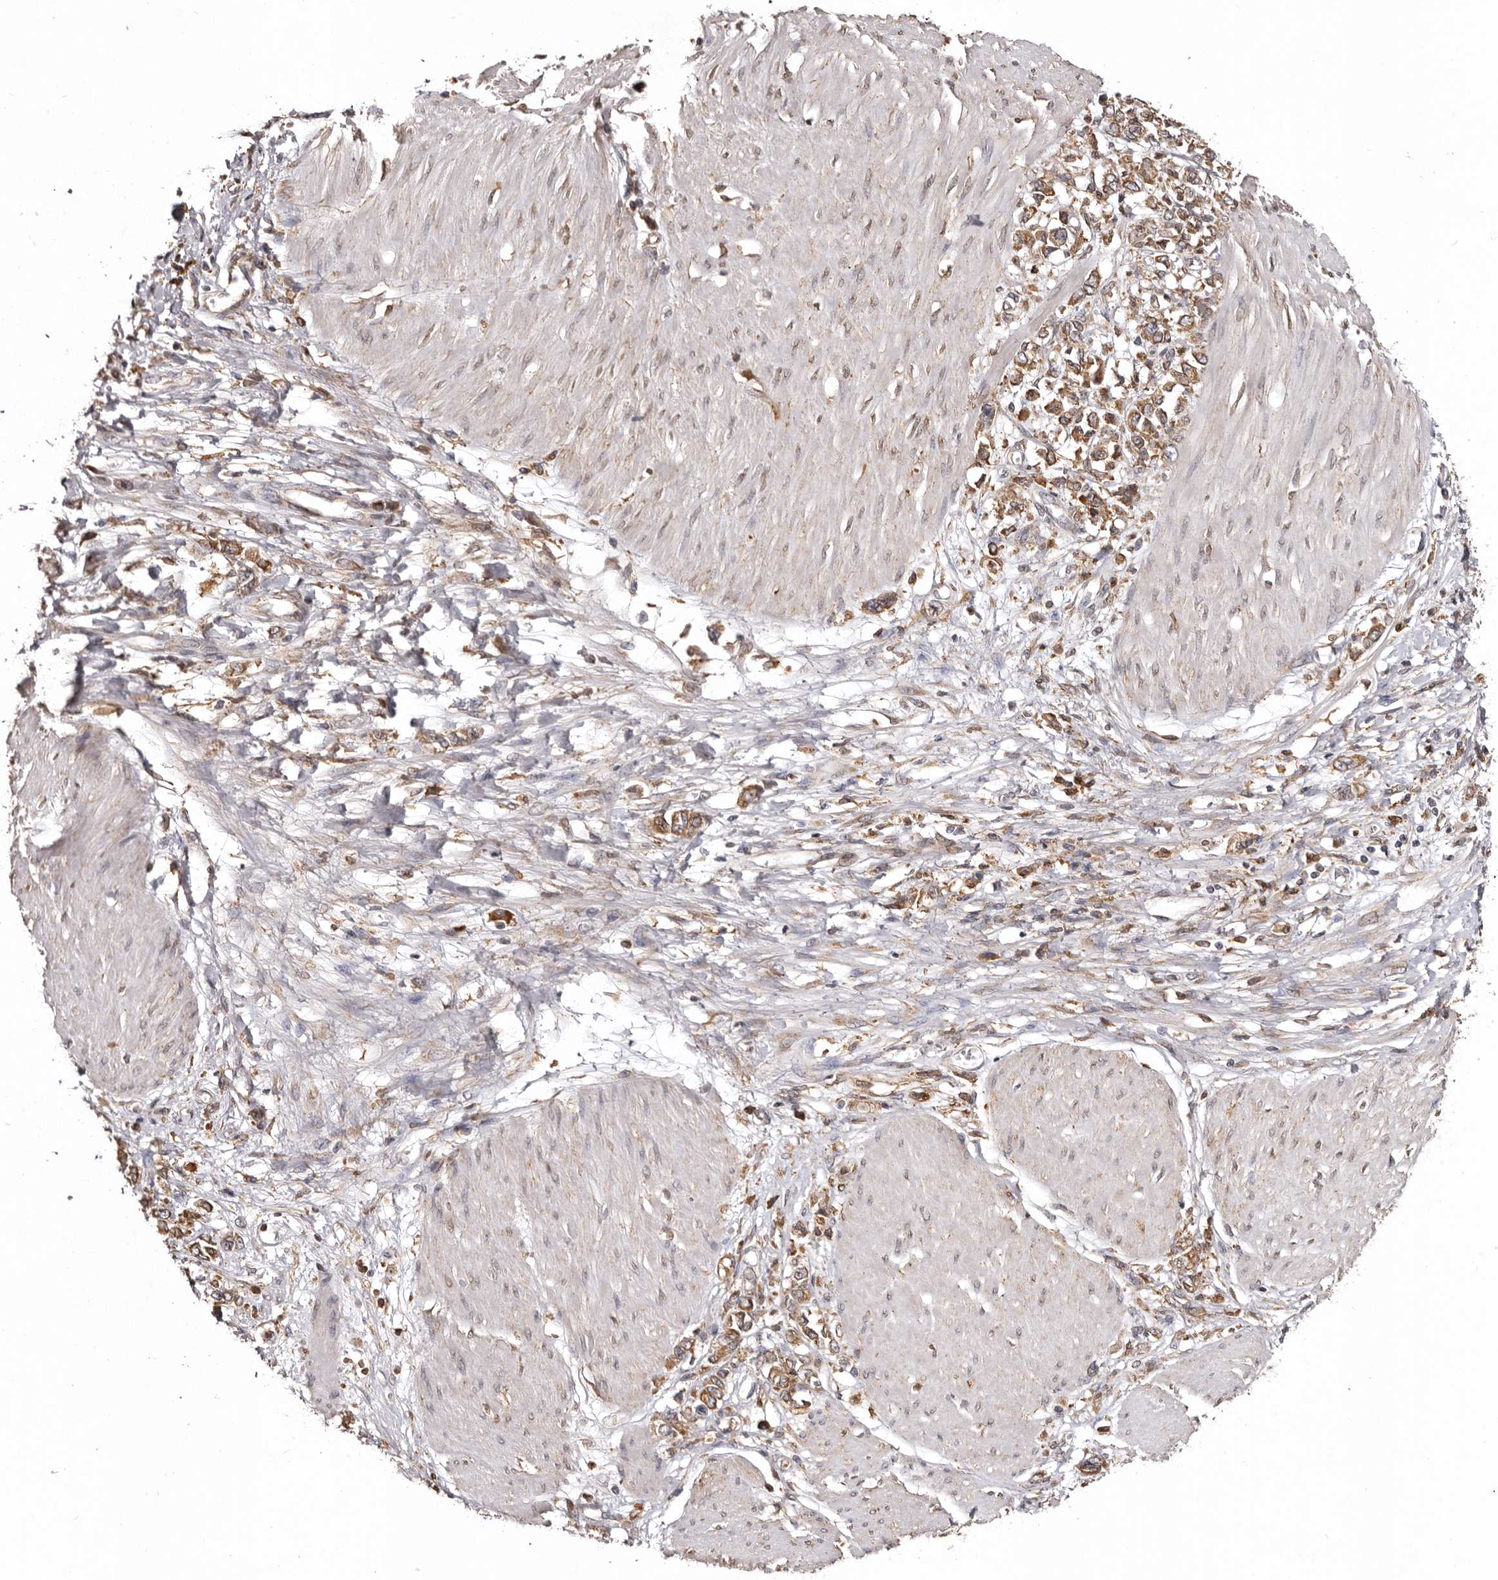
{"staining": {"intensity": "moderate", "quantity": ">75%", "location": "cytoplasmic/membranous"}, "tissue": "stomach cancer", "cell_type": "Tumor cells", "image_type": "cancer", "snomed": [{"axis": "morphology", "description": "Adenocarcinoma, NOS"}, {"axis": "topography", "description": "Stomach"}], "caption": "Immunohistochemistry photomicrograph of stomach cancer (adenocarcinoma) stained for a protein (brown), which exhibits medium levels of moderate cytoplasmic/membranous expression in approximately >75% of tumor cells.", "gene": "INKA2", "patient": {"sex": "female", "age": 76}}